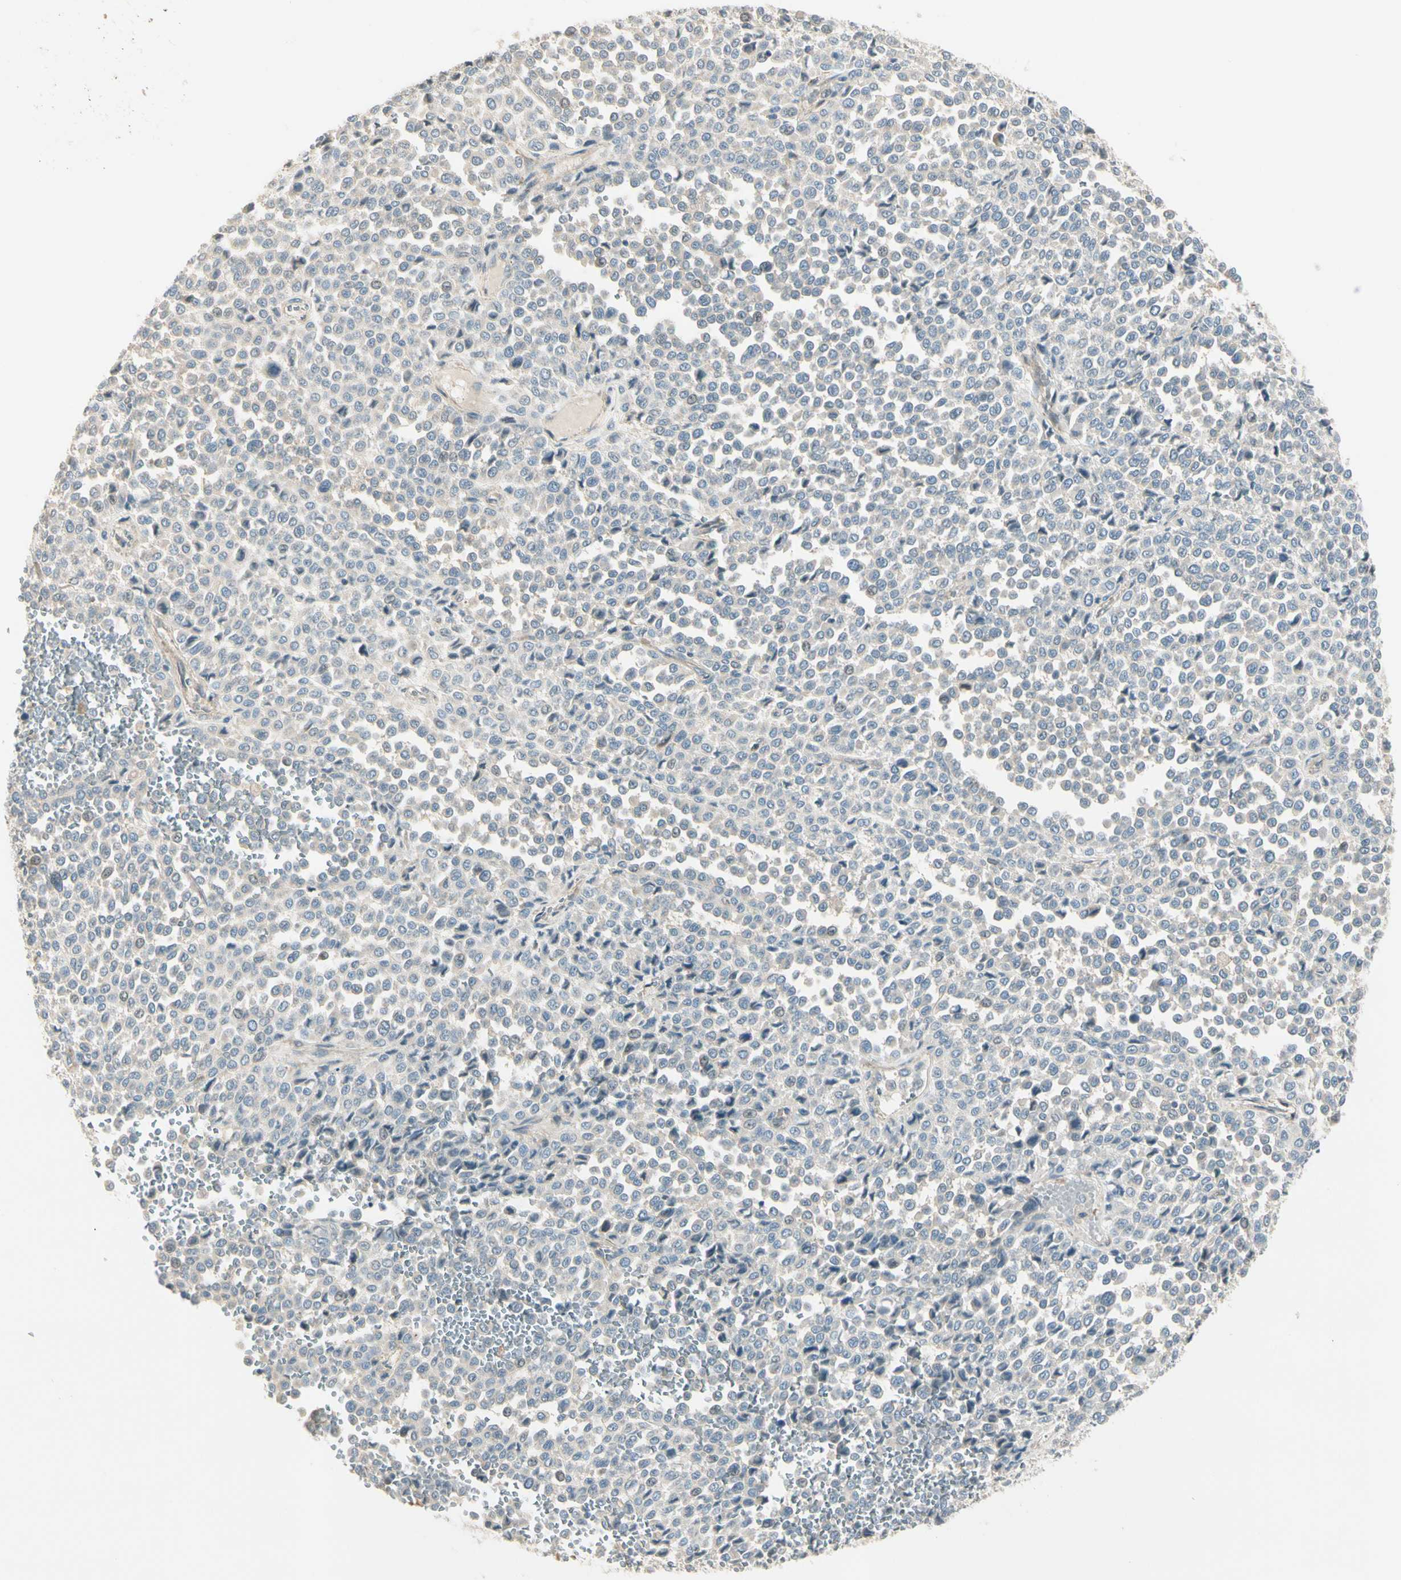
{"staining": {"intensity": "negative", "quantity": "none", "location": "none"}, "tissue": "melanoma", "cell_type": "Tumor cells", "image_type": "cancer", "snomed": [{"axis": "morphology", "description": "Malignant melanoma, Metastatic site"}, {"axis": "topography", "description": "Pancreas"}], "caption": "Tumor cells show no significant positivity in melanoma.", "gene": "ADGRA3", "patient": {"sex": "female", "age": 30}}